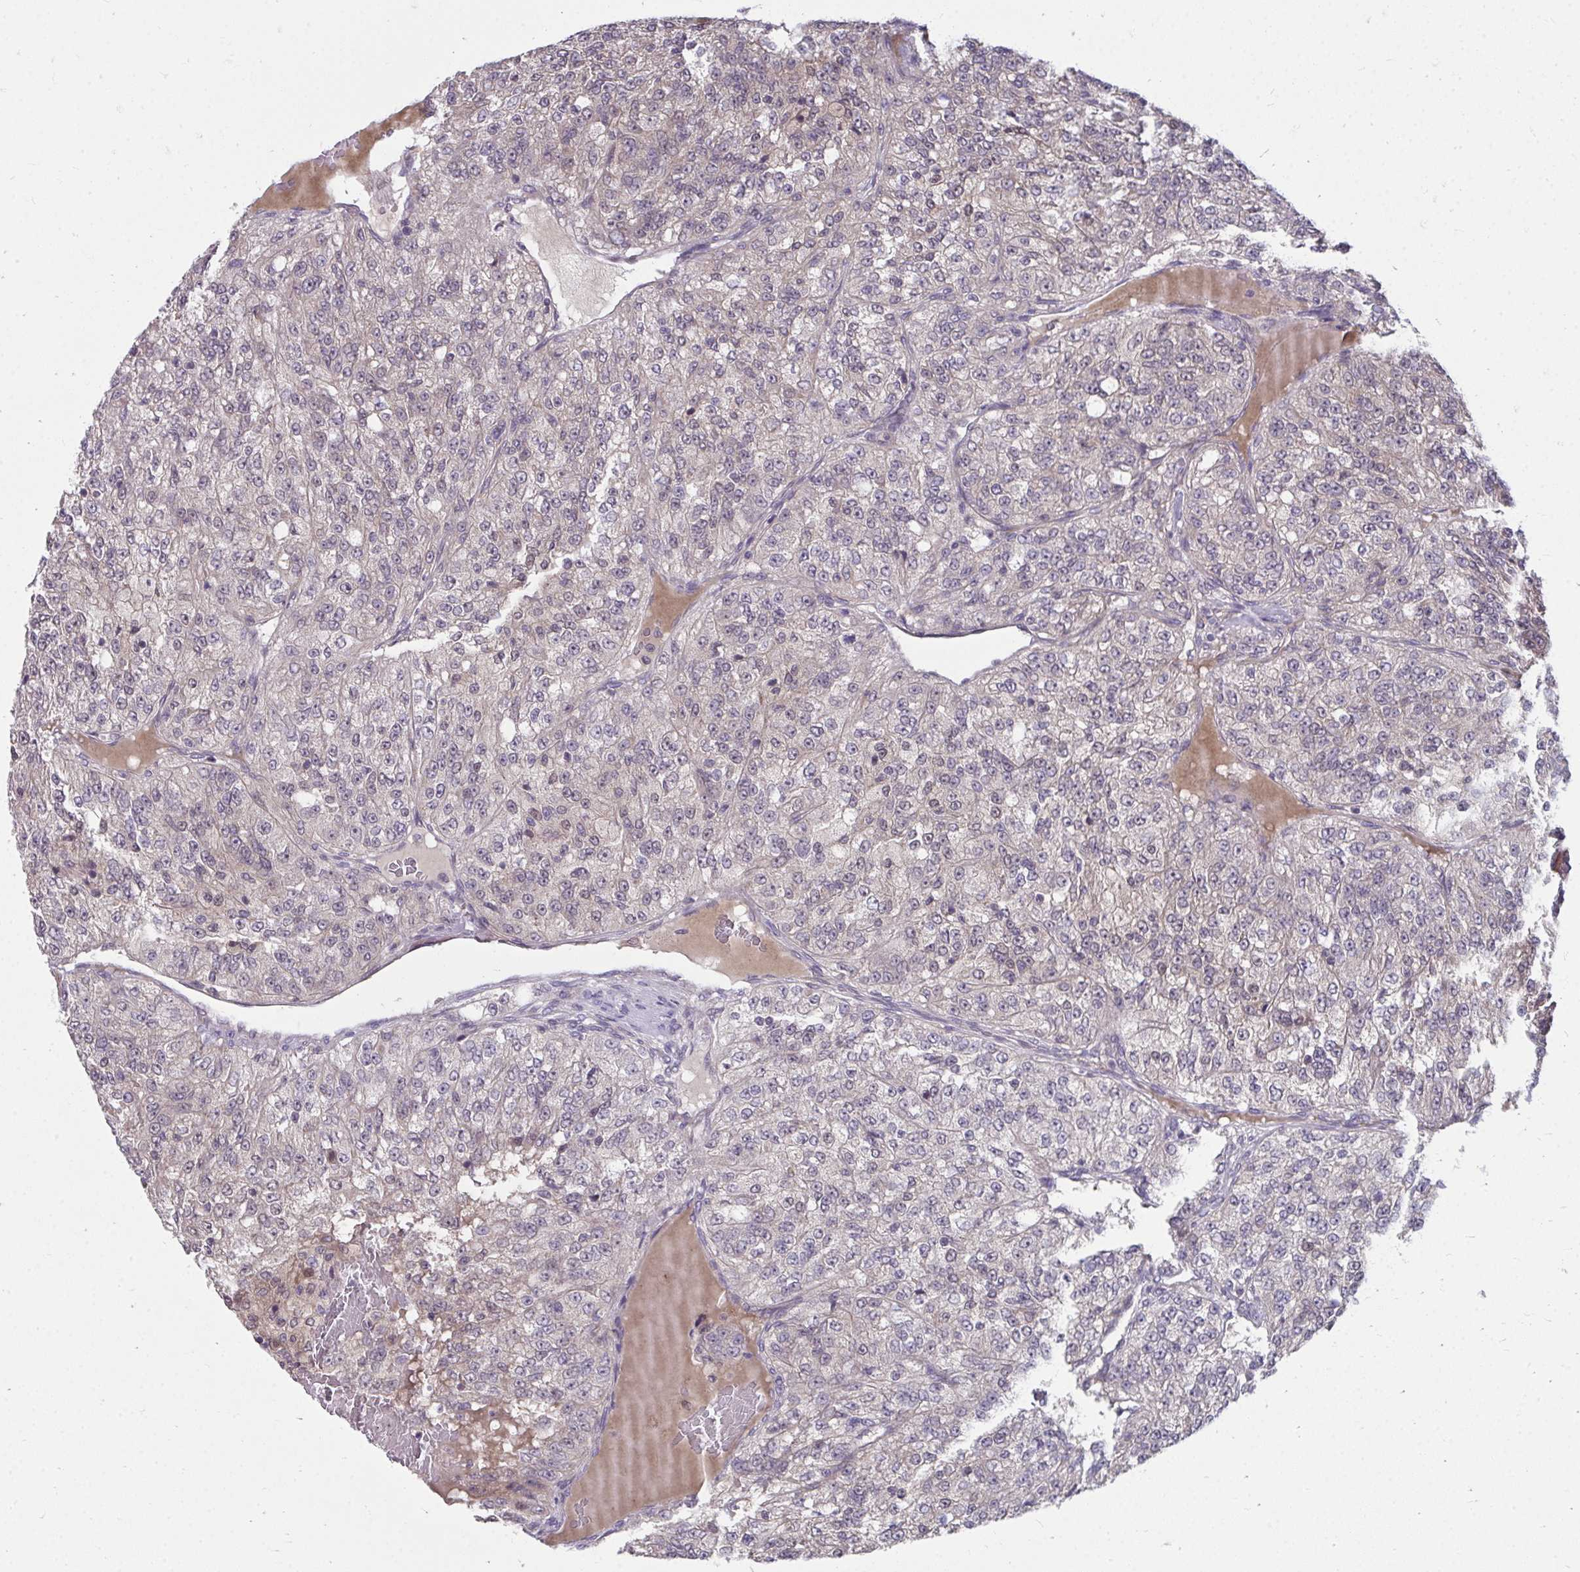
{"staining": {"intensity": "negative", "quantity": "none", "location": "none"}, "tissue": "renal cancer", "cell_type": "Tumor cells", "image_type": "cancer", "snomed": [{"axis": "morphology", "description": "Adenocarcinoma, NOS"}, {"axis": "topography", "description": "Kidney"}], "caption": "Immunohistochemical staining of renal cancer (adenocarcinoma) displays no significant expression in tumor cells.", "gene": "MROH8", "patient": {"sex": "female", "age": 63}}